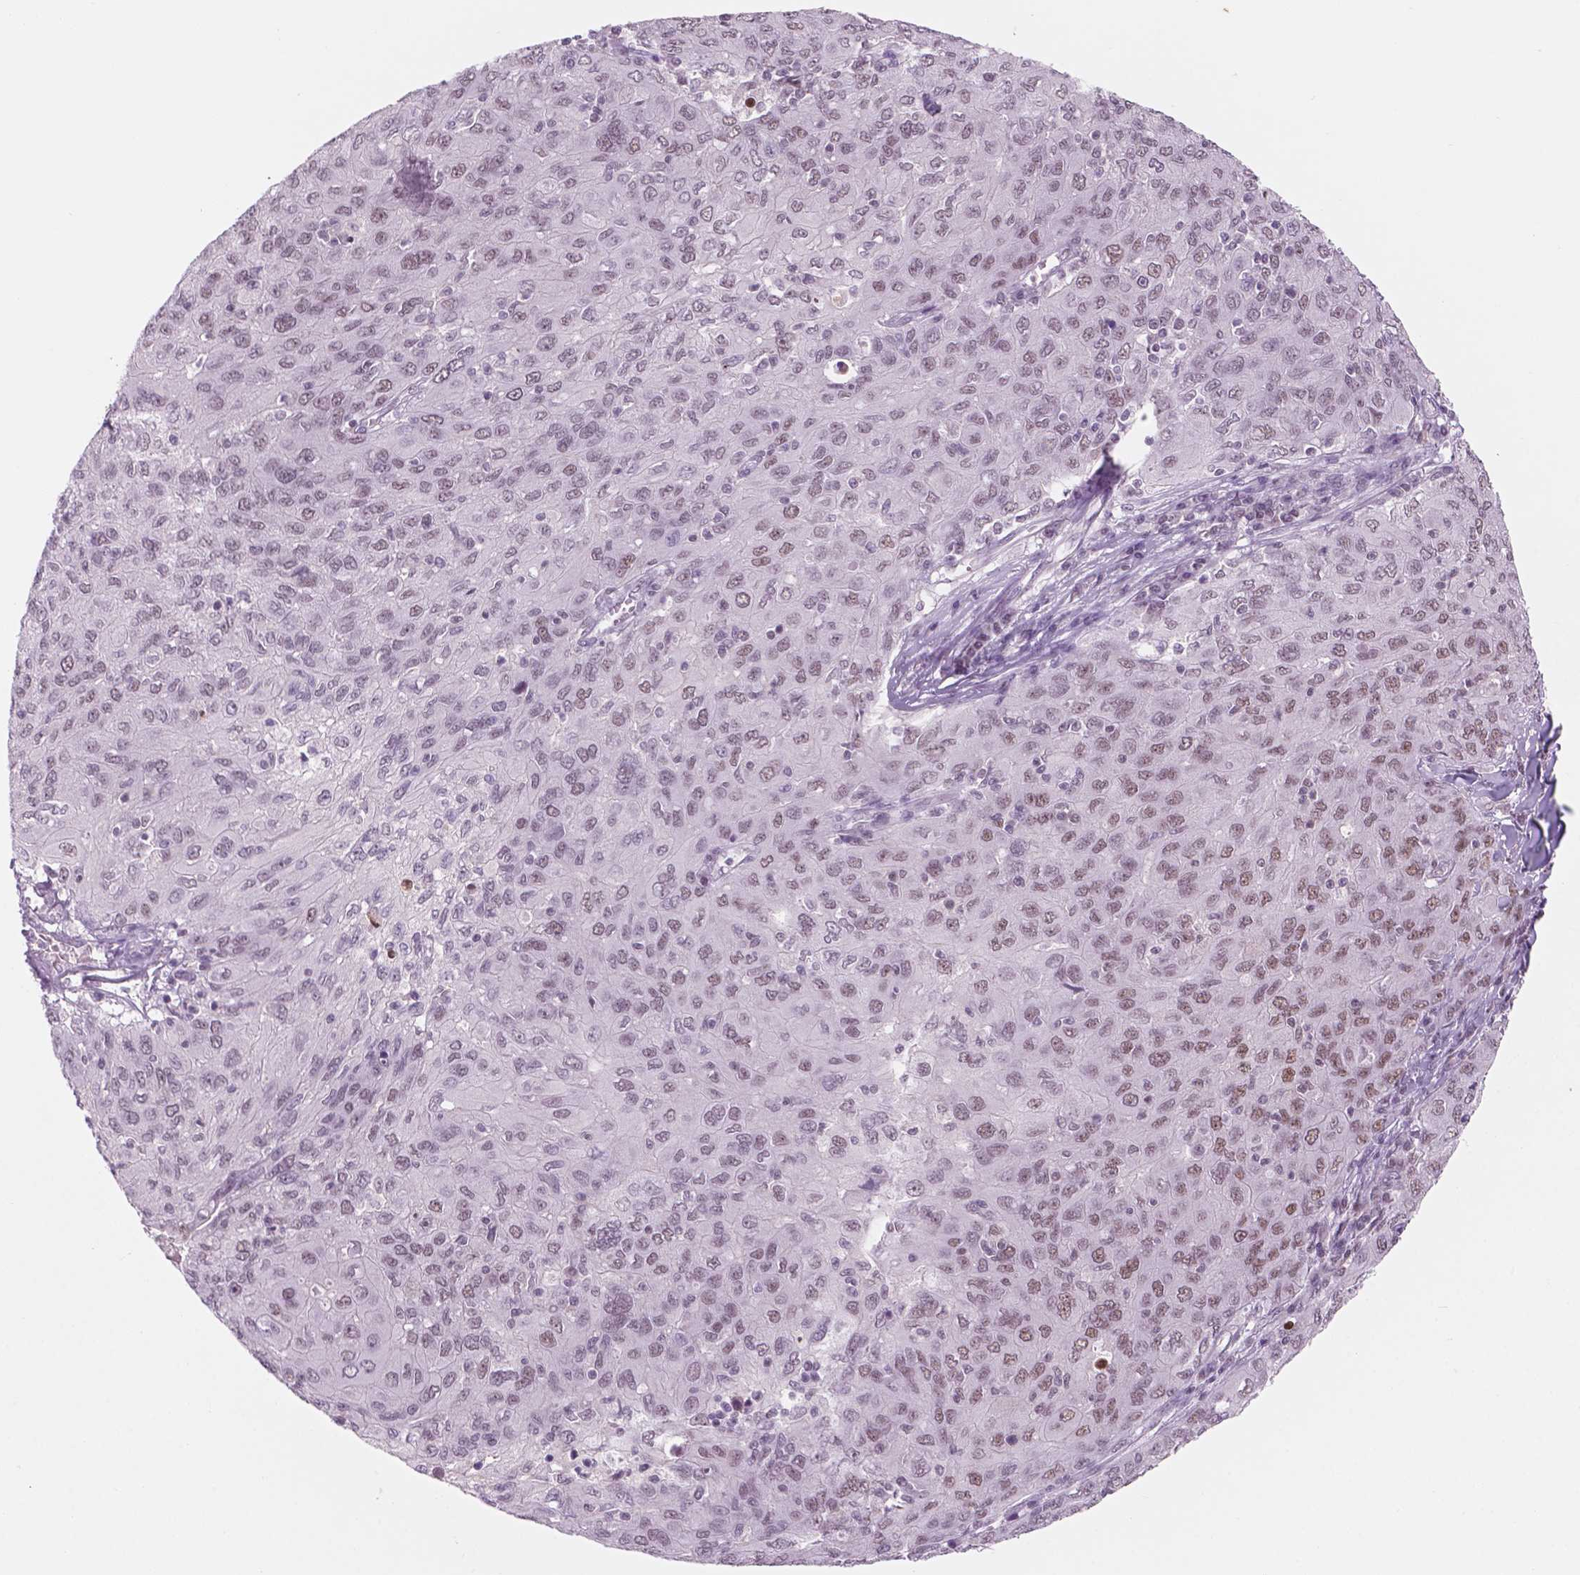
{"staining": {"intensity": "weak", "quantity": "25%-75%", "location": "nuclear"}, "tissue": "ovarian cancer", "cell_type": "Tumor cells", "image_type": "cancer", "snomed": [{"axis": "morphology", "description": "Carcinoma, endometroid"}, {"axis": "topography", "description": "Ovary"}], "caption": "The immunohistochemical stain highlights weak nuclear staining in tumor cells of ovarian cancer tissue.", "gene": "CTR9", "patient": {"sex": "female", "age": 50}}